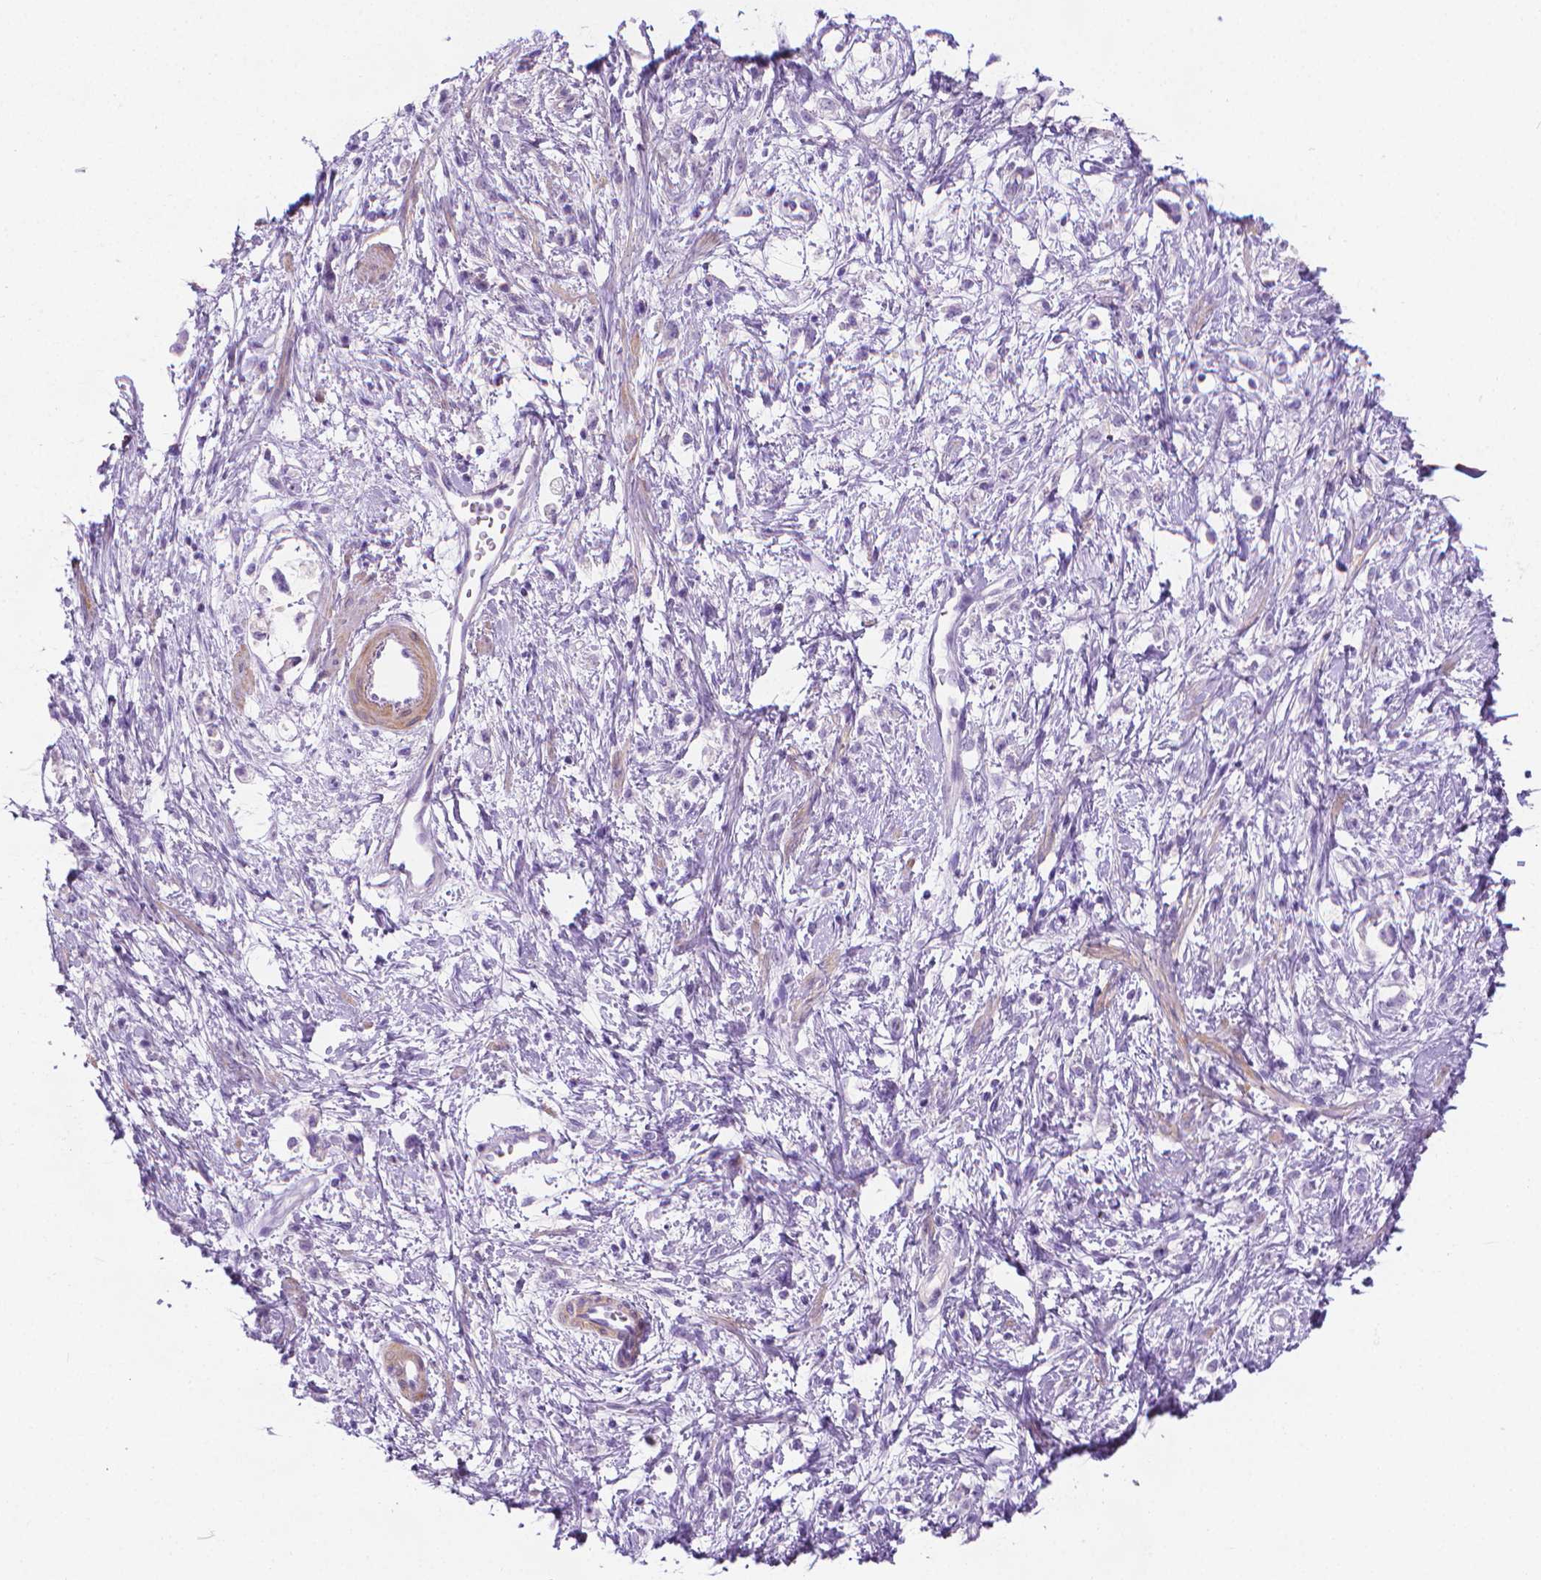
{"staining": {"intensity": "negative", "quantity": "none", "location": "none"}, "tissue": "stomach cancer", "cell_type": "Tumor cells", "image_type": "cancer", "snomed": [{"axis": "morphology", "description": "Adenocarcinoma, NOS"}, {"axis": "topography", "description": "Stomach"}], "caption": "Immunohistochemistry (IHC) micrograph of human stomach cancer stained for a protein (brown), which shows no staining in tumor cells. (DAB (3,3'-diaminobenzidine) immunohistochemistry, high magnification).", "gene": "FASN", "patient": {"sex": "female", "age": 60}}